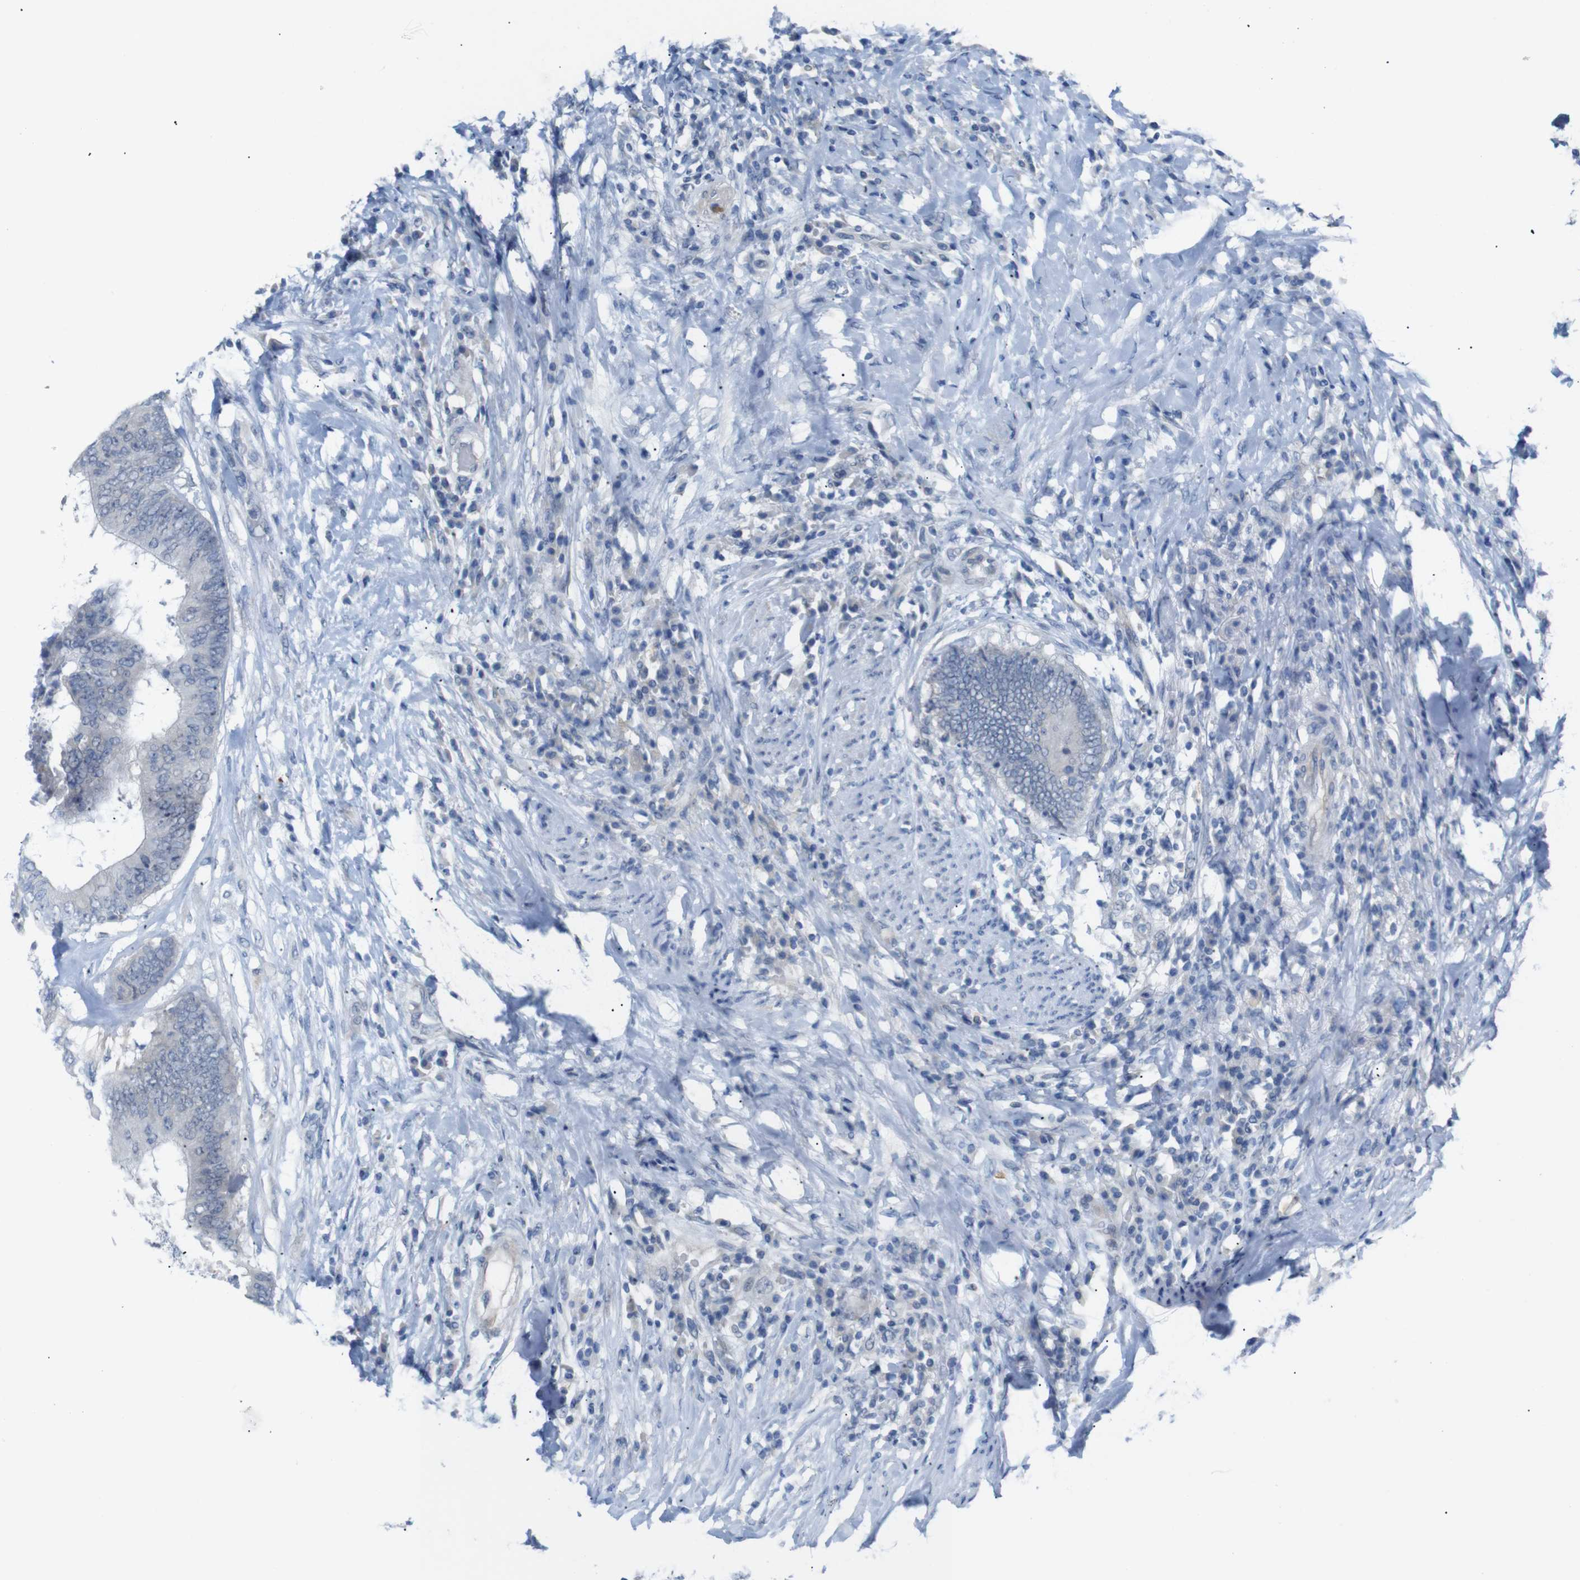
{"staining": {"intensity": "negative", "quantity": "none", "location": "none"}, "tissue": "colorectal cancer", "cell_type": "Tumor cells", "image_type": "cancer", "snomed": [{"axis": "morphology", "description": "Adenocarcinoma, NOS"}, {"axis": "topography", "description": "Rectum"}], "caption": "A high-resolution image shows immunohistochemistry (IHC) staining of colorectal cancer, which reveals no significant positivity in tumor cells. Brightfield microscopy of IHC stained with DAB (3,3'-diaminobenzidine) (brown) and hematoxylin (blue), captured at high magnification.", "gene": "CHRM5", "patient": {"sex": "male", "age": 72}}